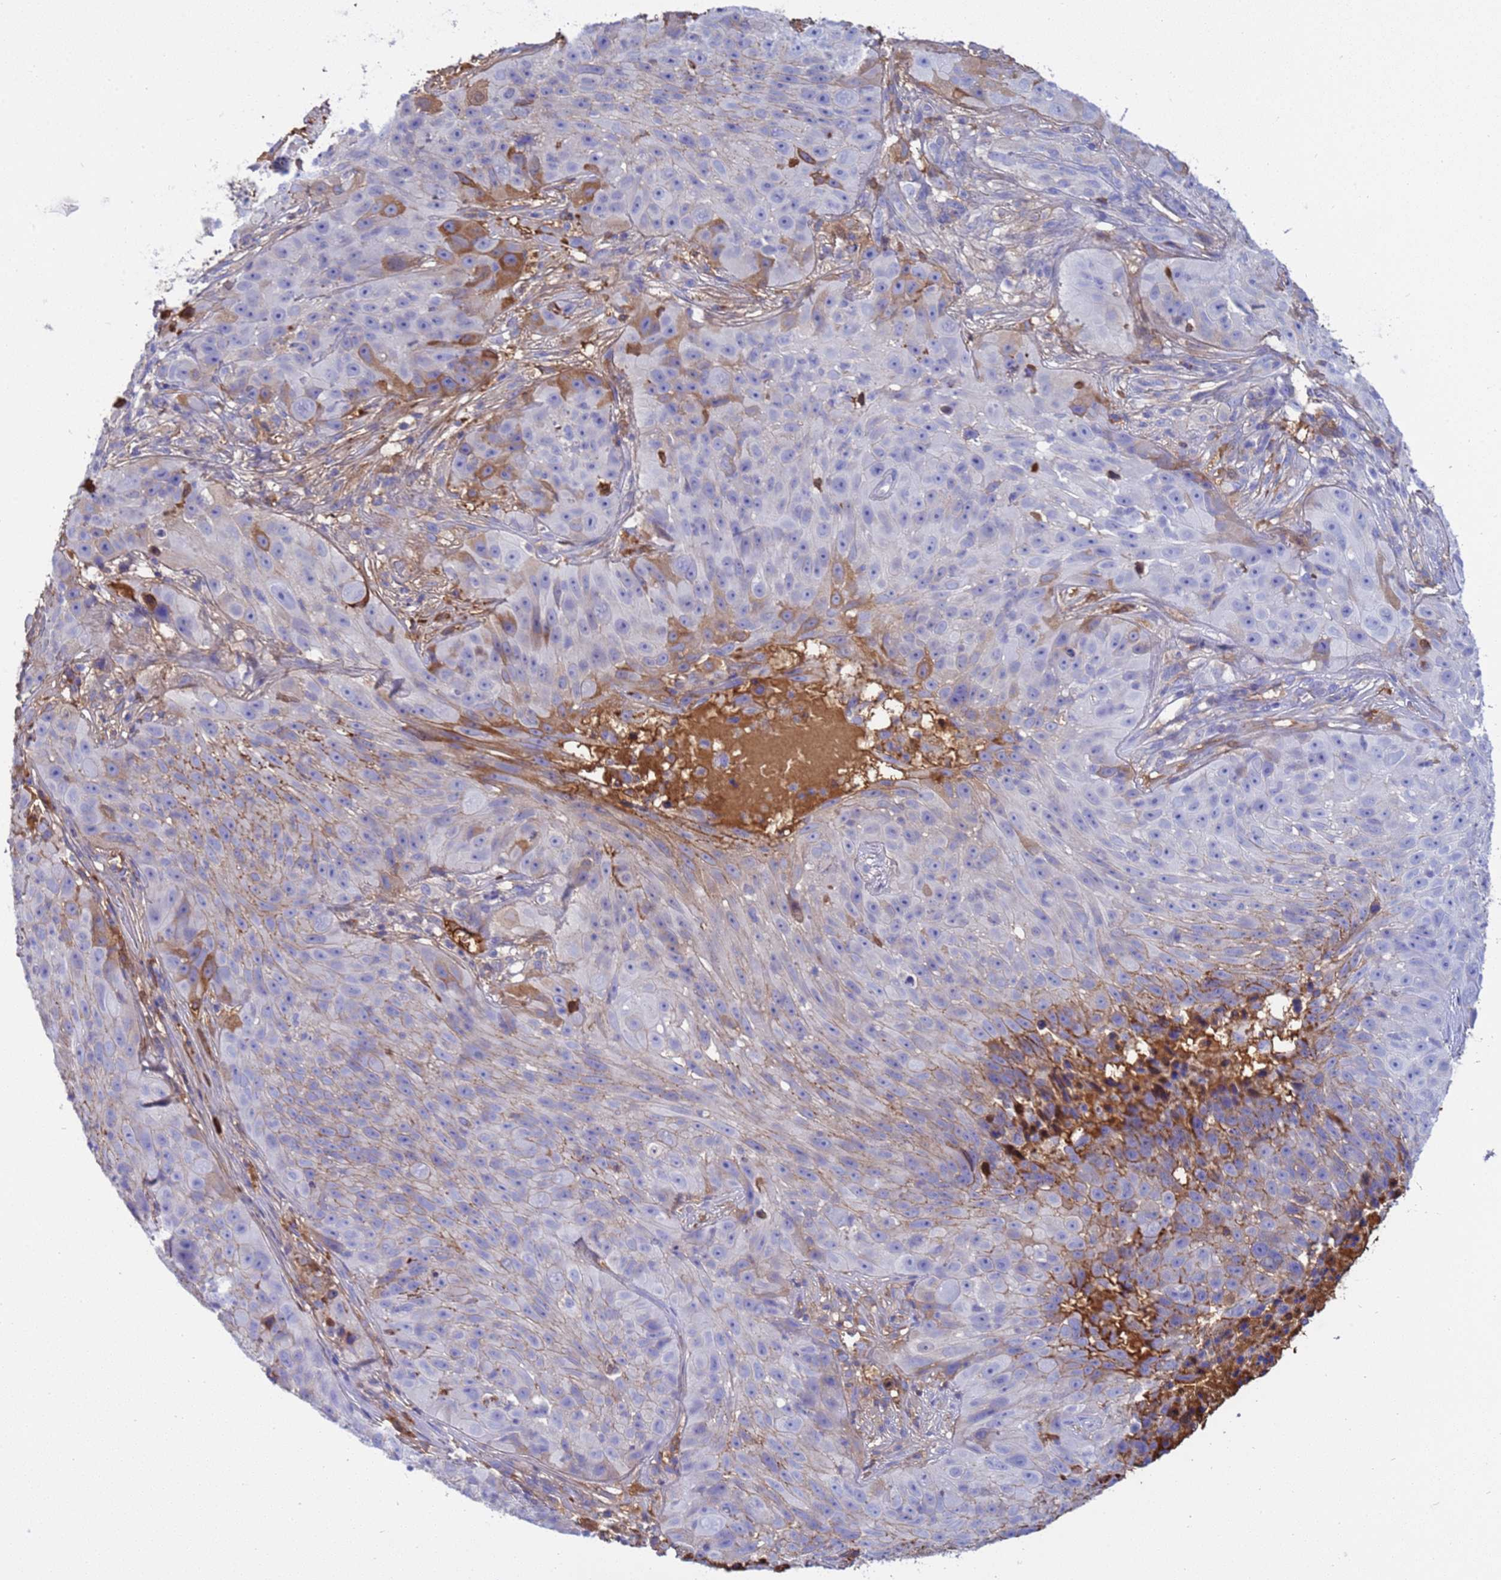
{"staining": {"intensity": "moderate", "quantity": "<25%", "location": "cytoplasmic/membranous"}, "tissue": "skin cancer", "cell_type": "Tumor cells", "image_type": "cancer", "snomed": [{"axis": "morphology", "description": "Squamous cell carcinoma, NOS"}, {"axis": "topography", "description": "Skin"}], "caption": "Brown immunohistochemical staining in skin squamous cell carcinoma exhibits moderate cytoplasmic/membranous positivity in approximately <25% of tumor cells. The protein of interest is shown in brown color, while the nuclei are stained blue.", "gene": "H1-7", "patient": {"sex": "female", "age": 87}}